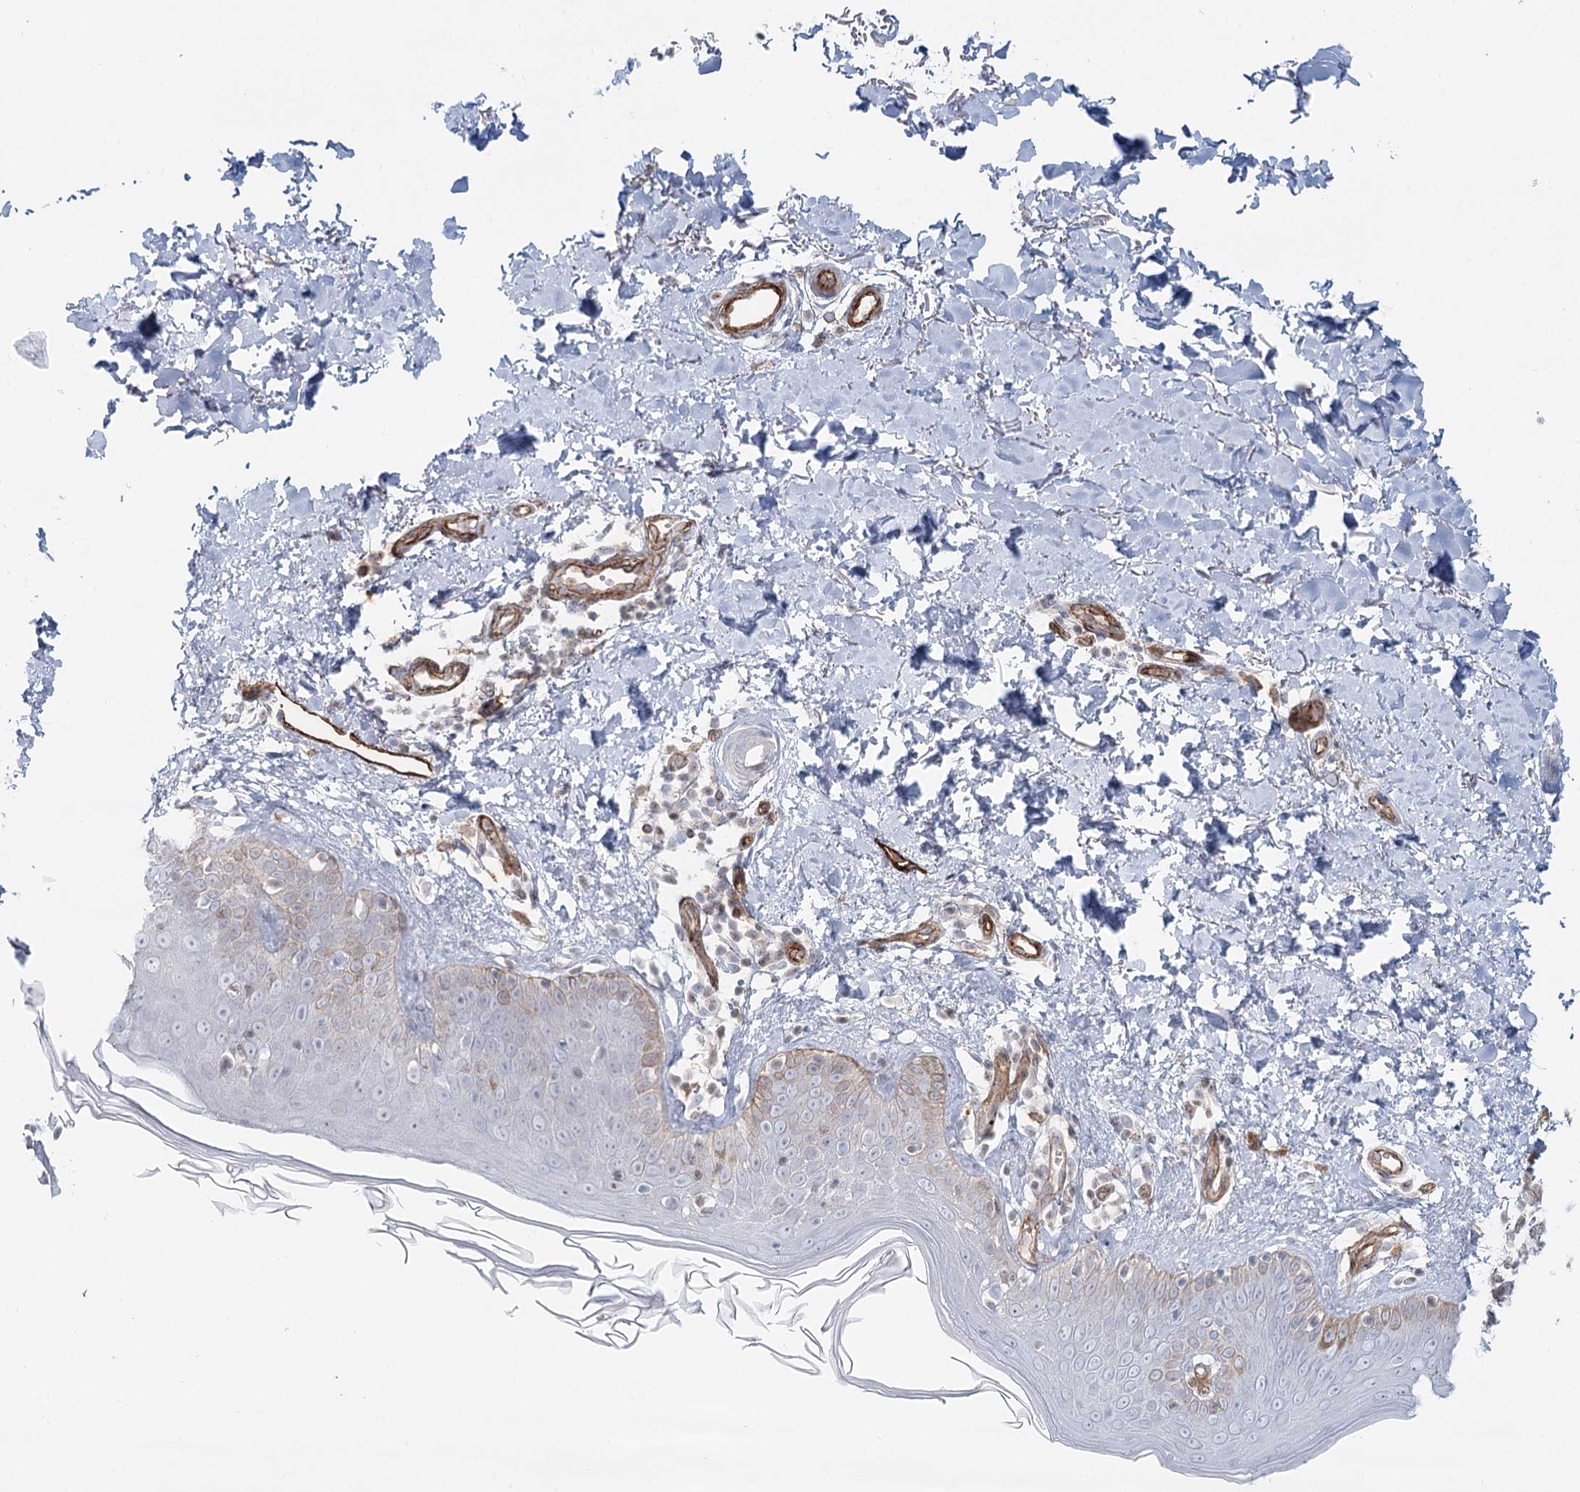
{"staining": {"intensity": "negative", "quantity": "none", "location": "none"}, "tissue": "skin", "cell_type": "Fibroblasts", "image_type": "normal", "snomed": [{"axis": "morphology", "description": "Normal tissue, NOS"}, {"axis": "topography", "description": "Skin"}], "caption": "This is a micrograph of immunohistochemistry staining of normal skin, which shows no staining in fibroblasts.", "gene": "ZFYVE28", "patient": {"sex": "male", "age": 52}}